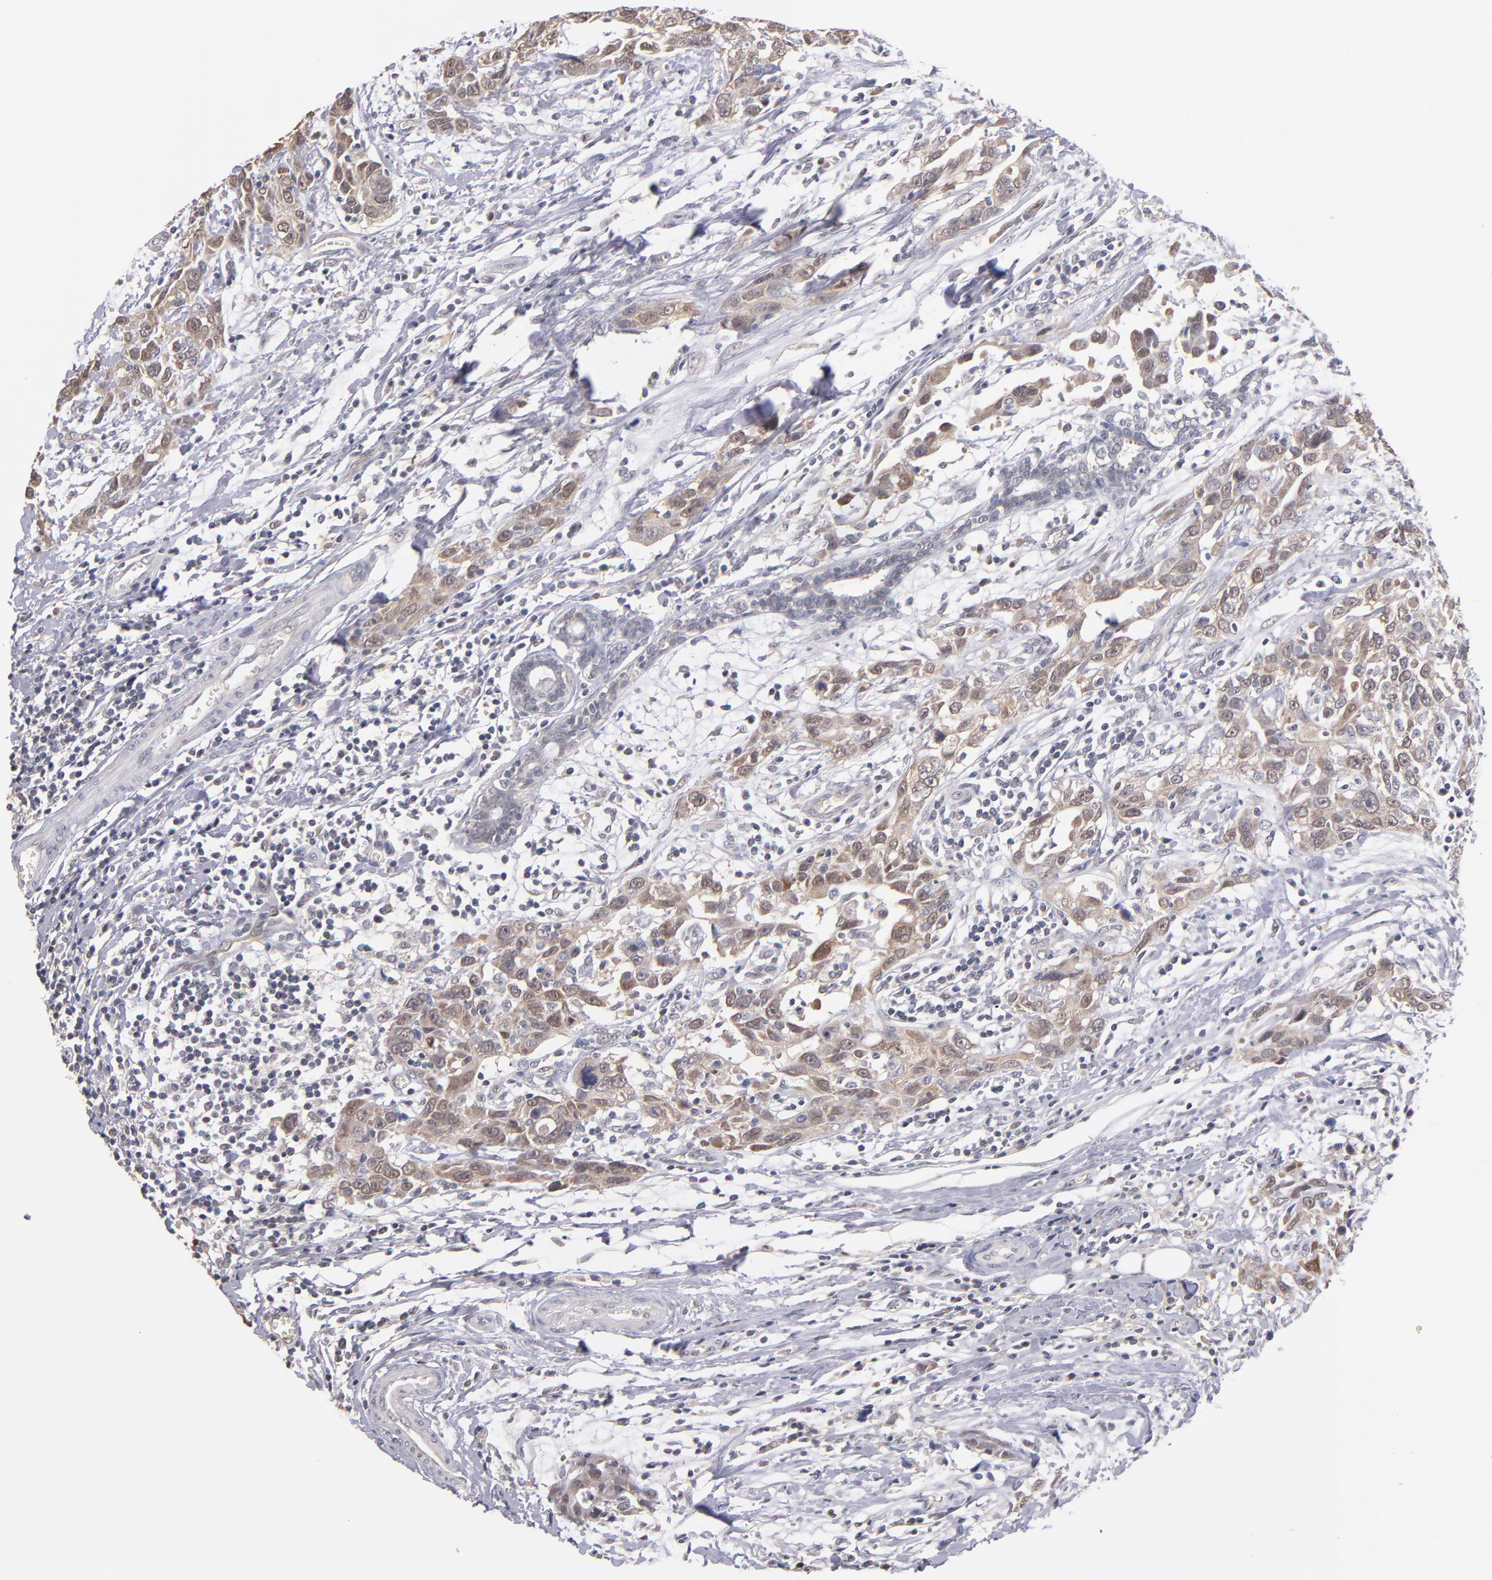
{"staining": {"intensity": "weak", "quantity": "25%-75%", "location": "cytoplasmic/membranous"}, "tissue": "breast cancer", "cell_type": "Tumor cells", "image_type": "cancer", "snomed": [{"axis": "morphology", "description": "Duct carcinoma"}, {"axis": "topography", "description": "Breast"}], "caption": "Protein staining reveals weak cytoplasmic/membranous expression in approximately 25%-75% of tumor cells in breast cancer (intraductal carcinoma). (brown staining indicates protein expression, while blue staining denotes nuclei).", "gene": "PSMD10", "patient": {"sex": "female", "age": 50}}